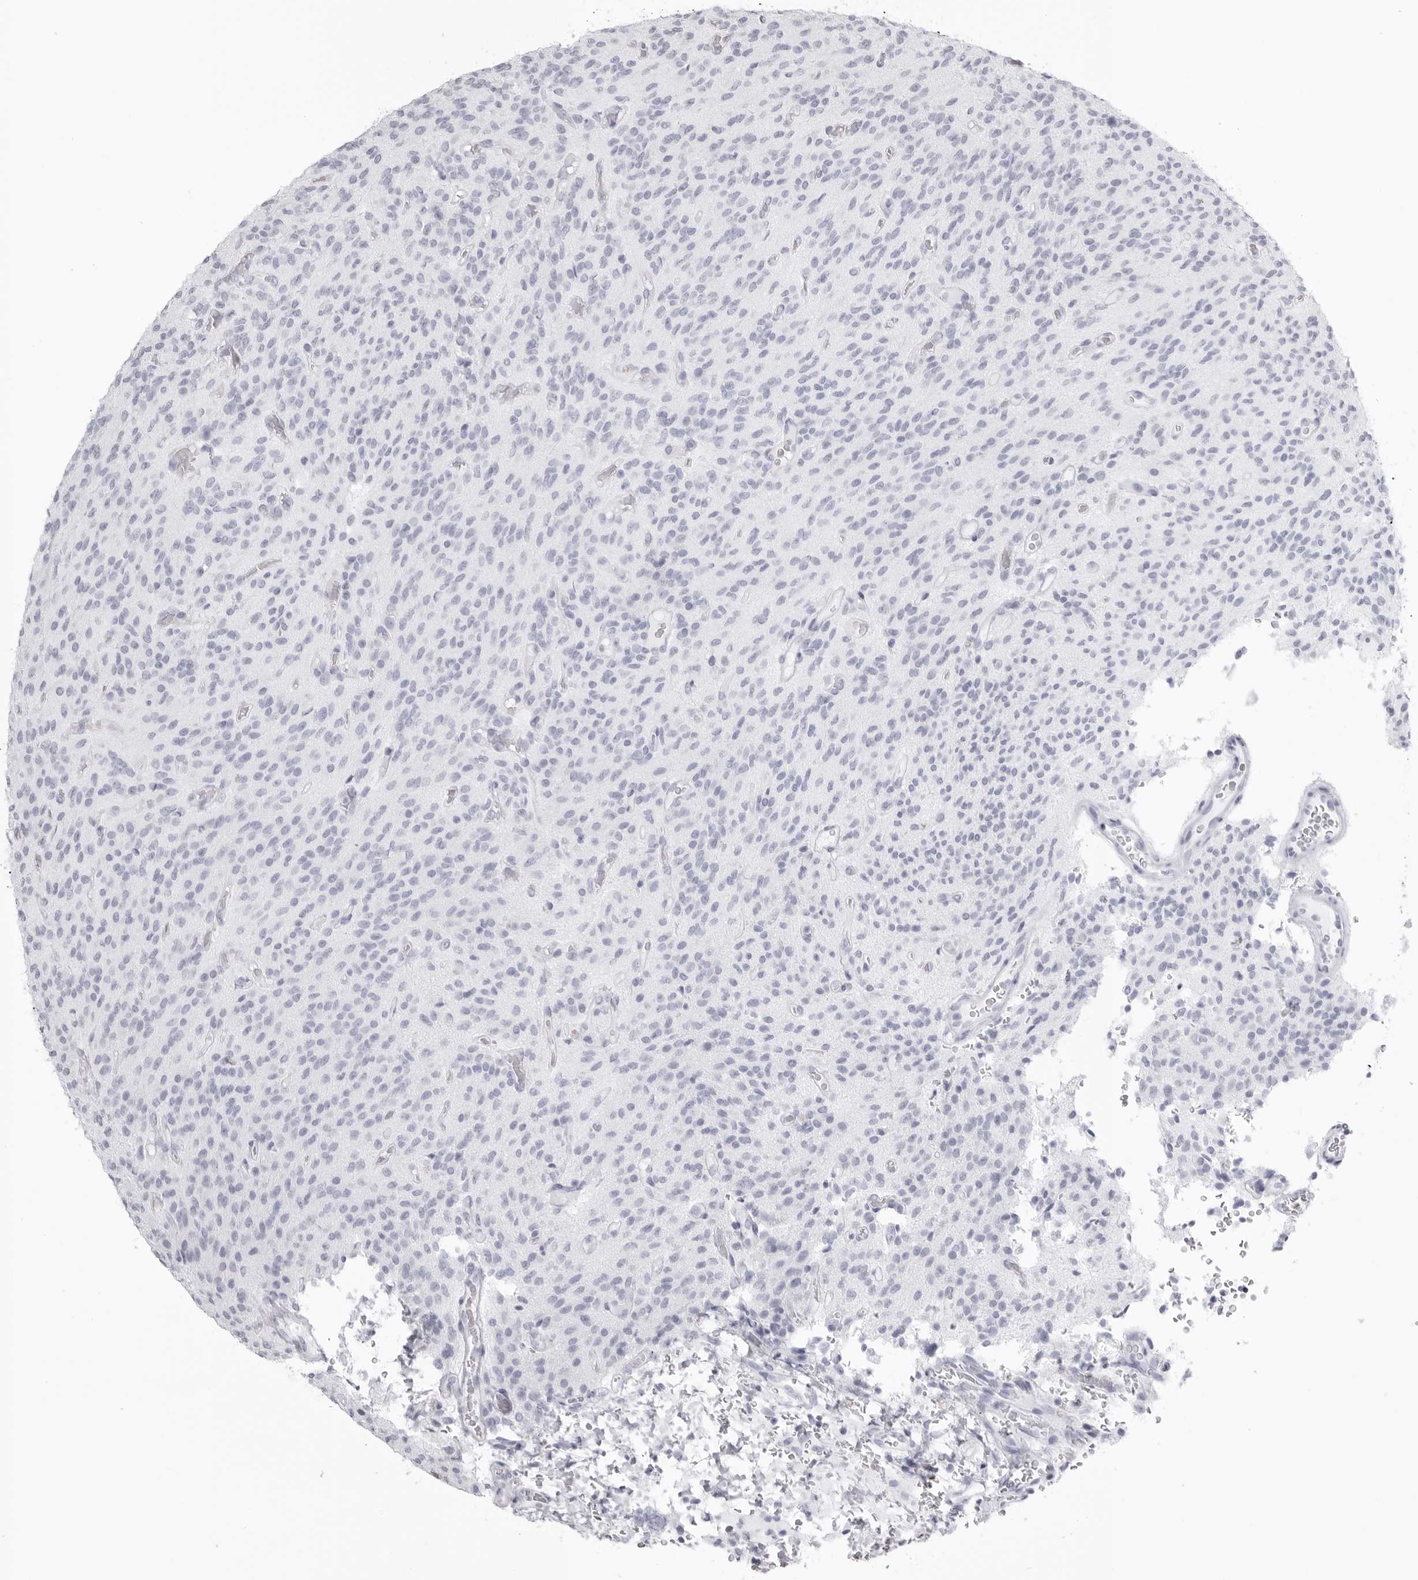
{"staining": {"intensity": "negative", "quantity": "none", "location": "none"}, "tissue": "glioma", "cell_type": "Tumor cells", "image_type": "cancer", "snomed": [{"axis": "morphology", "description": "Glioma, malignant, High grade"}, {"axis": "topography", "description": "Brain"}], "caption": "DAB (3,3'-diaminobenzidine) immunohistochemical staining of human glioma reveals no significant staining in tumor cells.", "gene": "KLK9", "patient": {"sex": "male", "age": 34}}